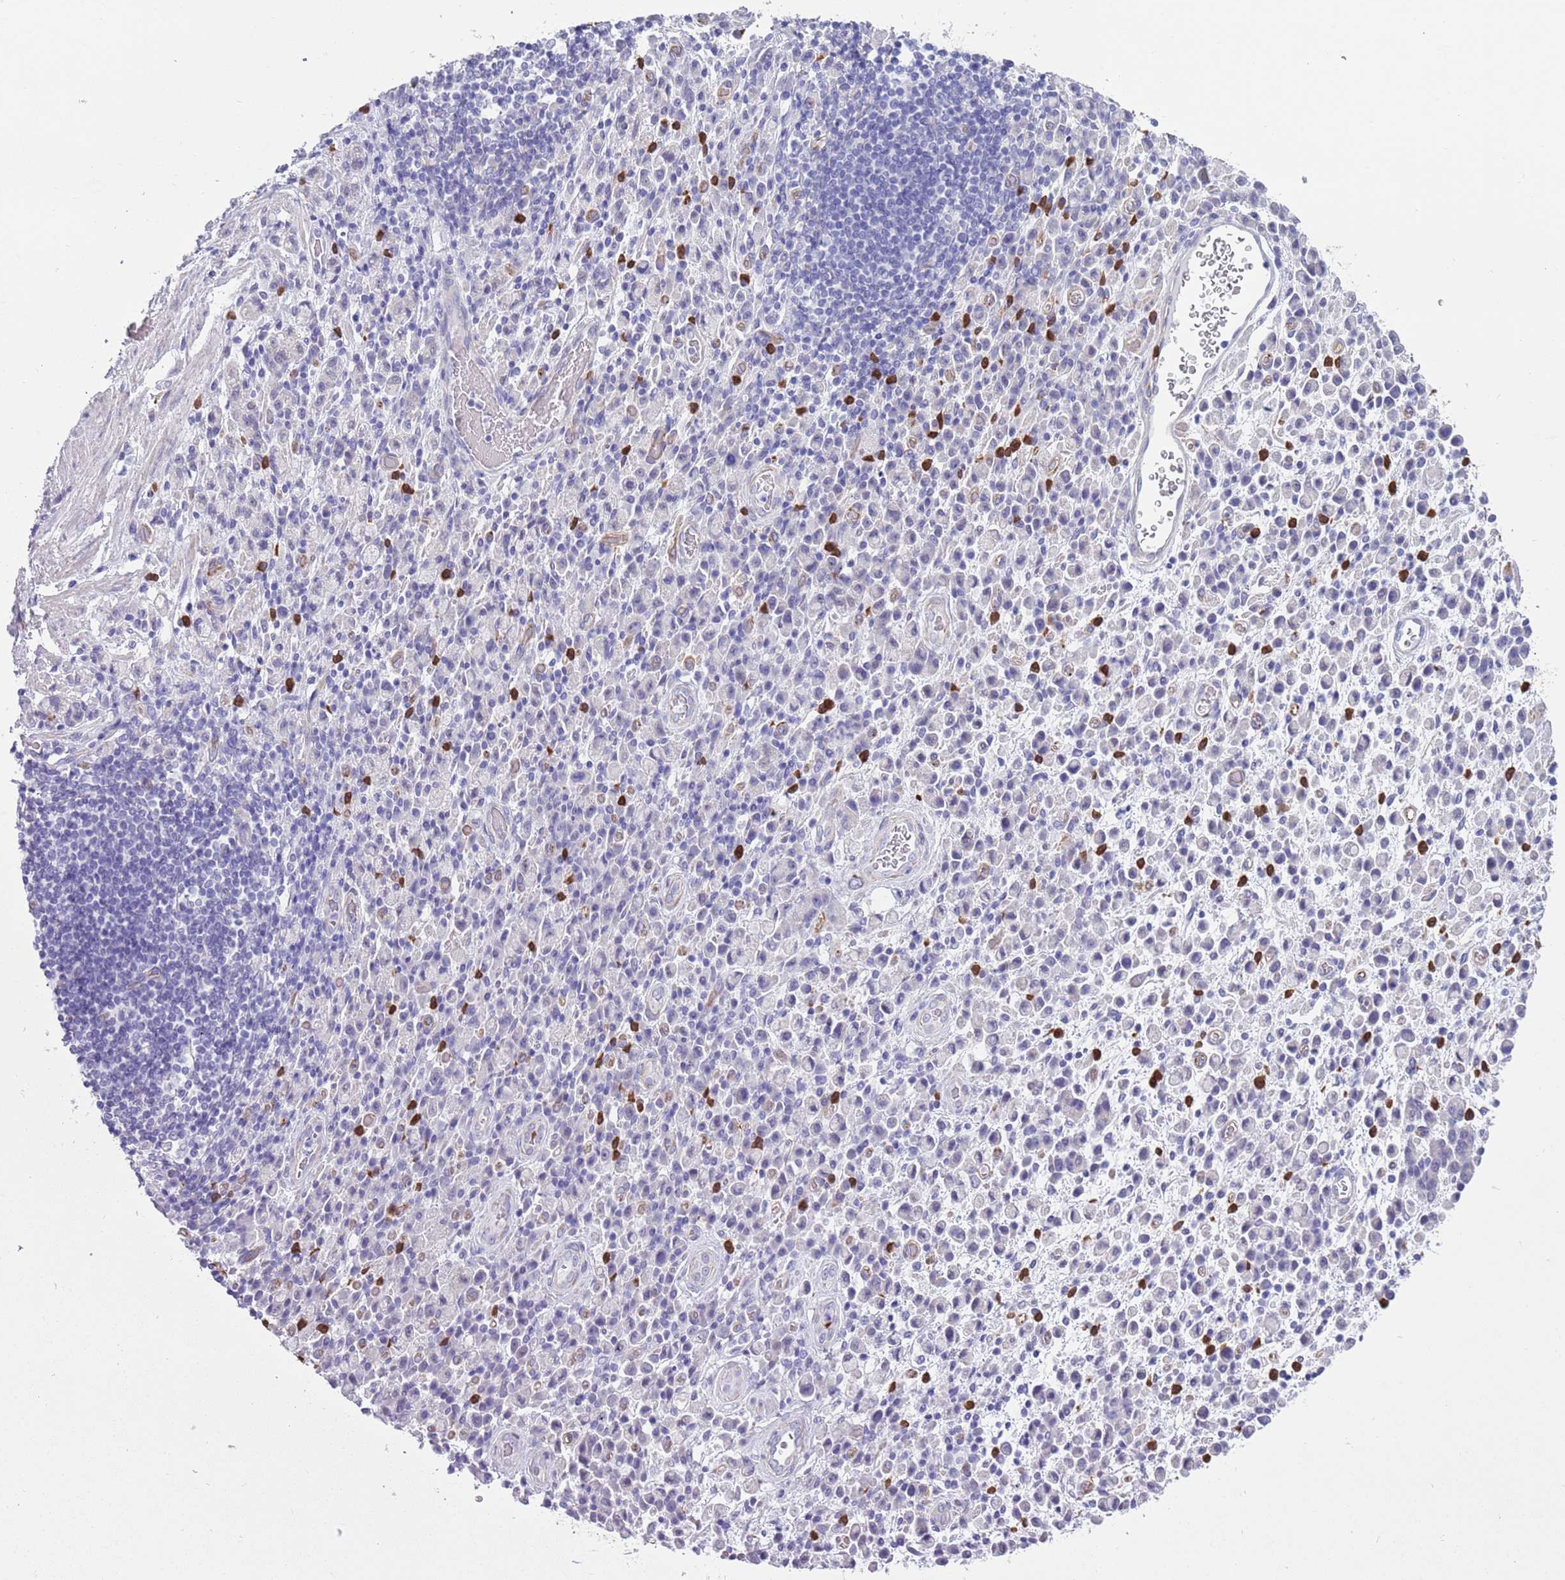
{"staining": {"intensity": "negative", "quantity": "none", "location": "none"}, "tissue": "stomach cancer", "cell_type": "Tumor cells", "image_type": "cancer", "snomed": [{"axis": "morphology", "description": "Adenocarcinoma, NOS"}, {"axis": "topography", "description": "Stomach"}], "caption": "This is an immunohistochemistry (IHC) image of human stomach adenocarcinoma. There is no positivity in tumor cells.", "gene": "TSGA13", "patient": {"sex": "male", "age": 77}}